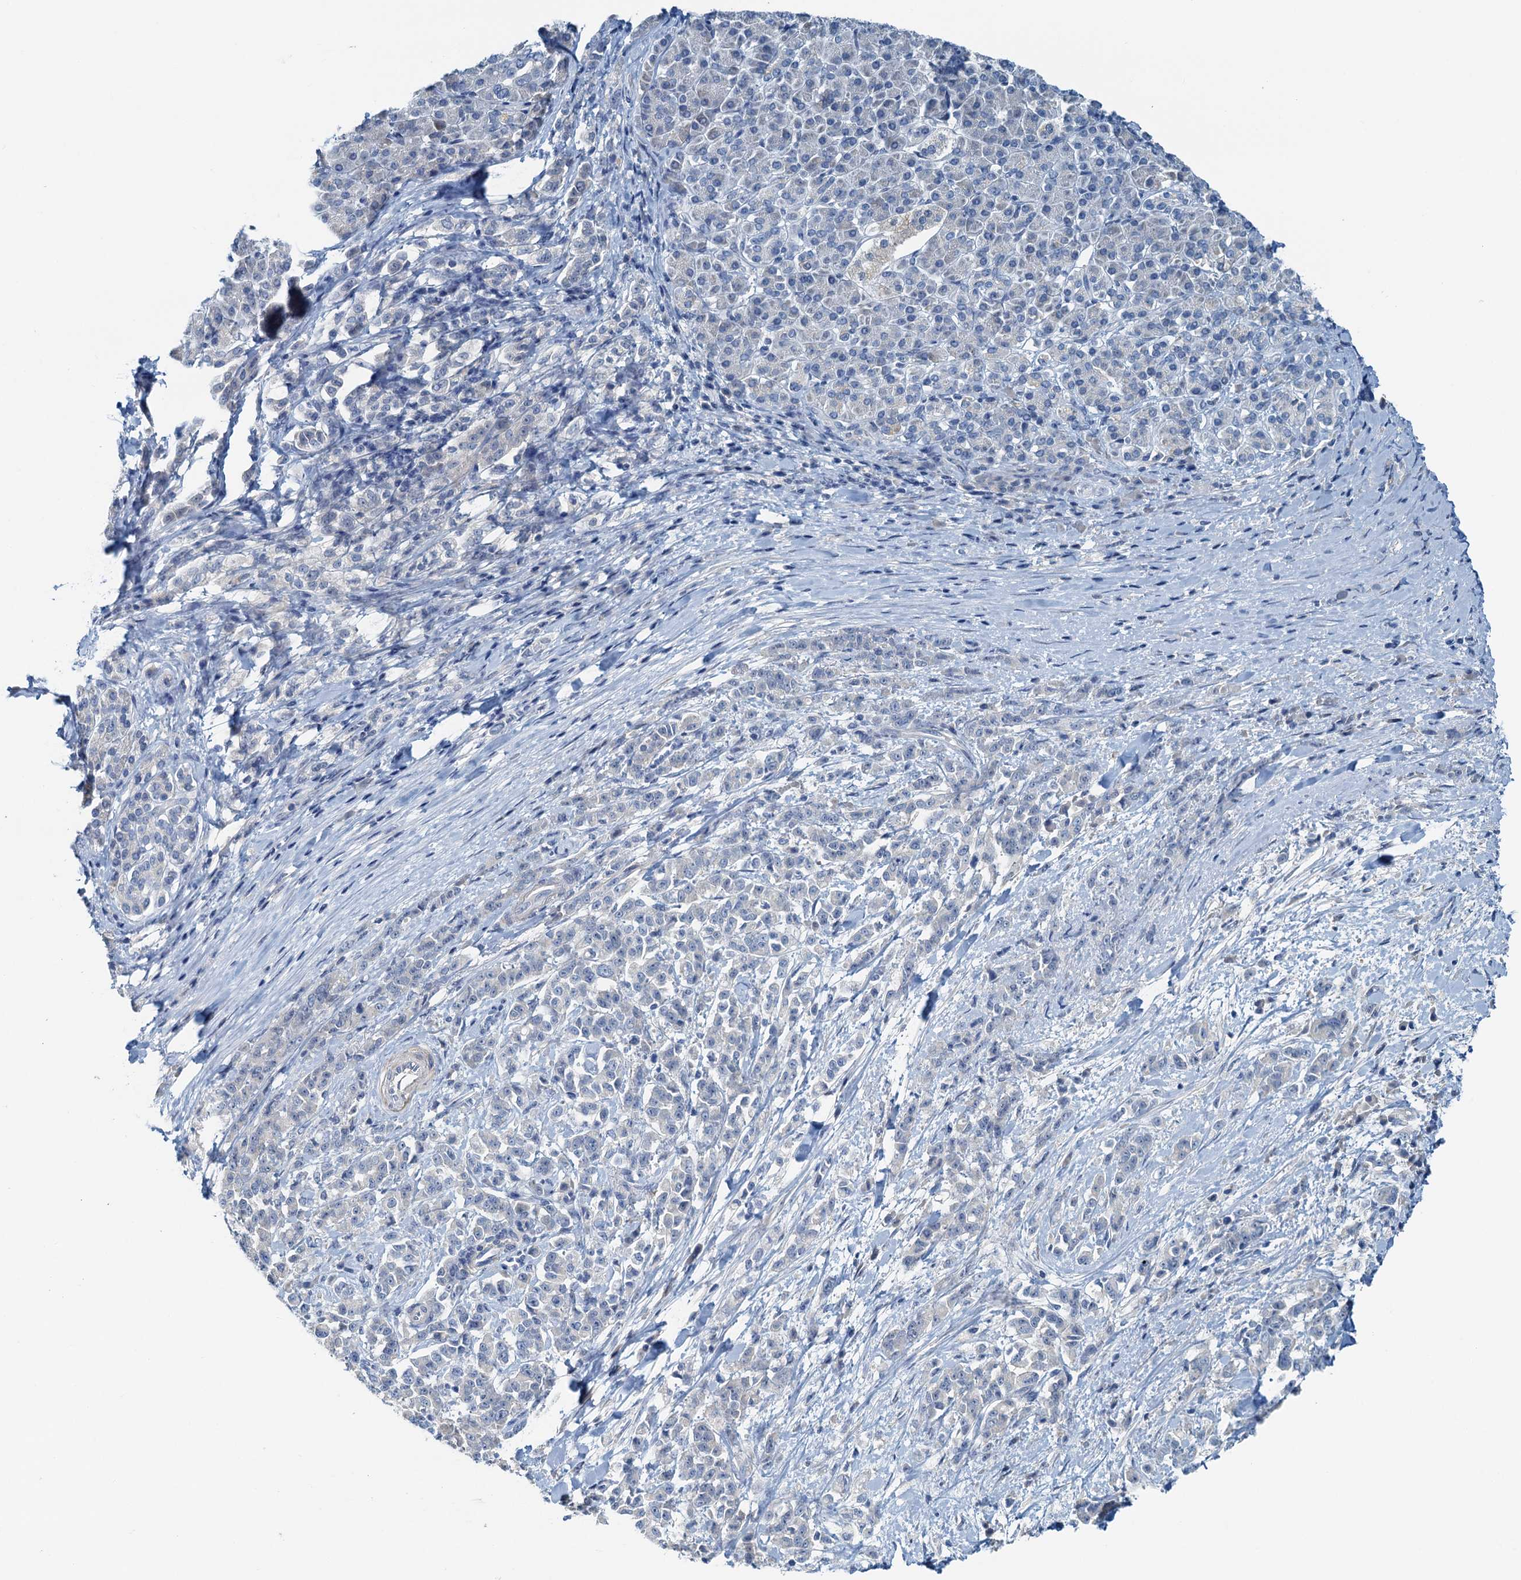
{"staining": {"intensity": "negative", "quantity": "none", "location": "none"}, "tissue": "pancreatic cancer", "cell_type": "Tumor cells", "image_type": "cancer", "snomed": [{"axis": "morphology", "description": "Normal tissue, NOS"}, {"axis": "morphology", "description": "Adenocarcinoma, NOS"}, {"axis": "topography", "description": "Pancreas"}], "caption": "DAB immunohistochemical staining of human pancreatic cancer demonstrates no significant staining in tumor cells. (Stains: DAB (3,3'-diaminobenzidine) immunohistochemistry with hematoxylin counter stain, Microscopy: brightfield microscopy at high magnification).", "gene": "DTD1", "patient": {"sex": "female", "age": 64}}